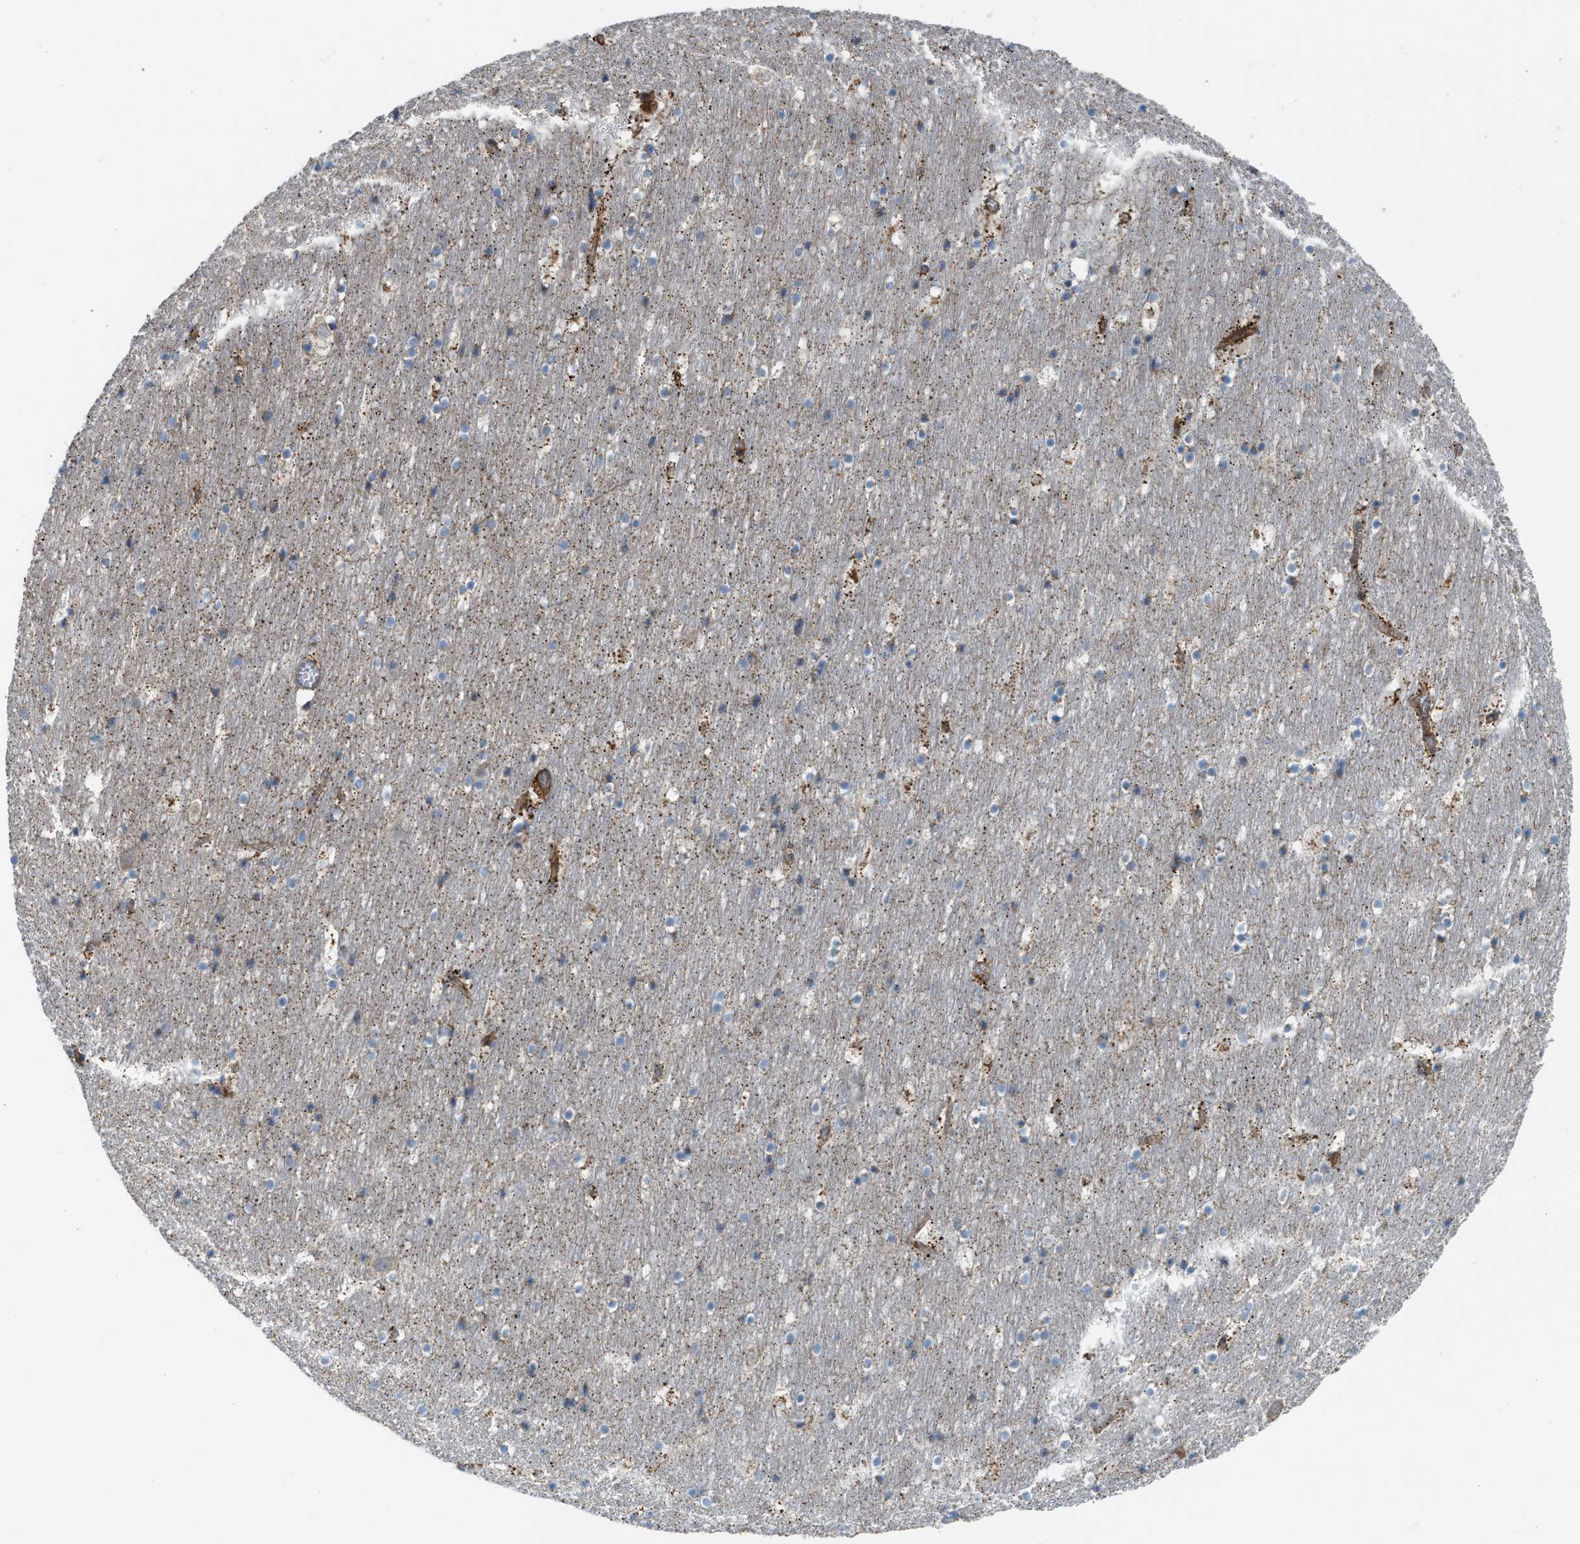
{"staining": {"intensity": "weak", "quantity": "25%-75%", "location": "cytoplasmic/membranous"}, "tissue": "hippocampus", "cell_type": "Glial cells", "image_type": "normal", "snomed": [{"axis": "morphology", "description": "Normal tissue, NOS"}, {"axis": "topography", "description": "Hippocampus"}], "caption": "Brown immunohistochemical staining in normal hippocampus exhibits weak cytoplasmic/membranous positivity in approximately 25%-75% of glial cells. (Stains: DAB (3,3'-diaminobenzidine) in brown, nuclei in blue, Microscopy: brightfield microscopy at high magnification).", "gene": "SLC10A3", "patient": {"sex": "male", "age": 45}}